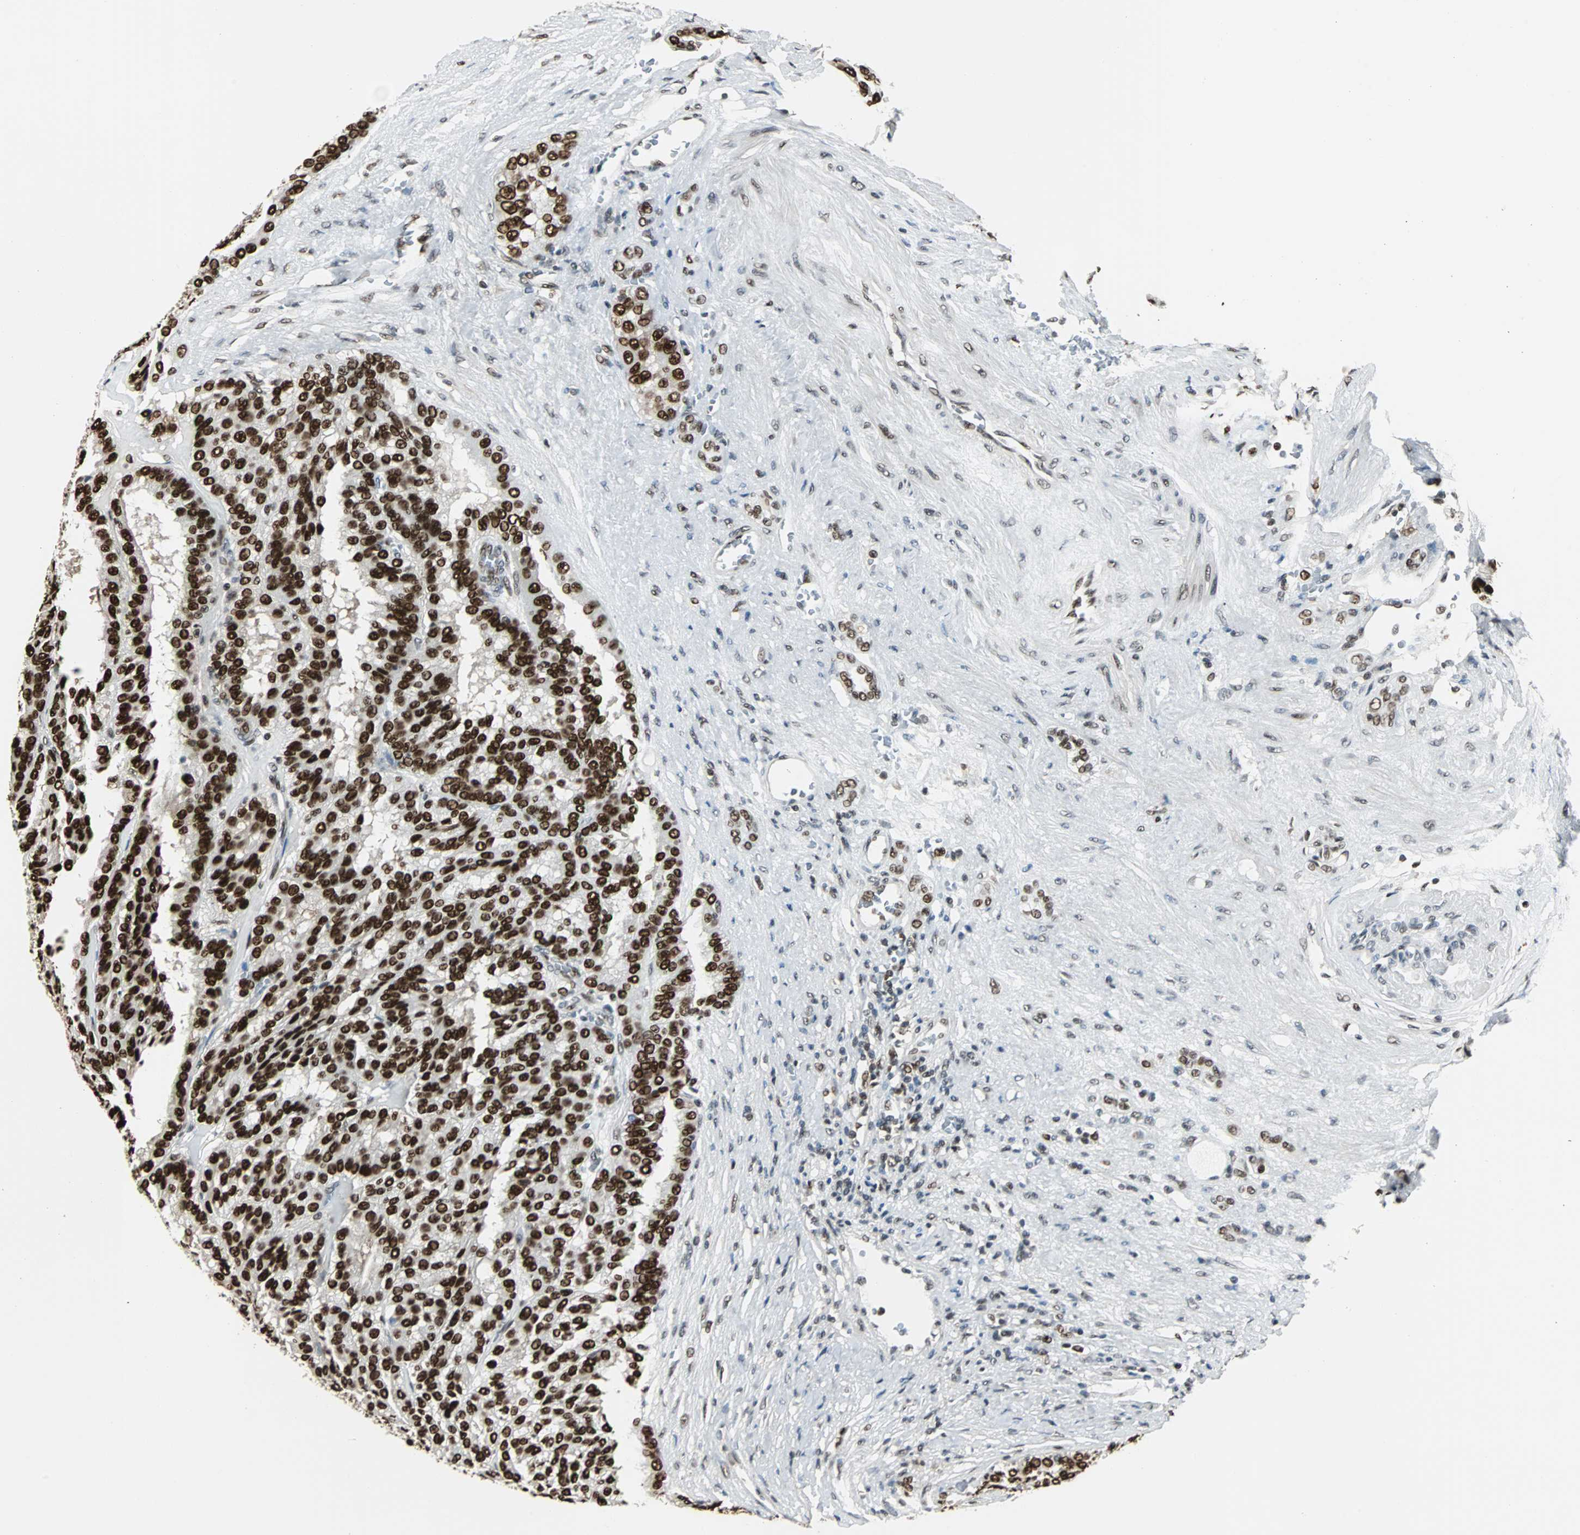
{"staining": {"intensity": "strong", "quantity": ">75%", "location": "nuclear"}, "tissue": "renal cancer", "cell_type": "Tumor cells", "image_type": "cancer", "snomed": [{"axis": "morphology", "description": "Adenocarcinoma, NOS"}, {"axis": "topography", "description": "Kidney"}], "caption": "Renal adenocarcinoma stained with a protein marker demonstrates strong staining in tumor cells.", "gene": "XRCC4", "patient": {"sex": "male", "age": 46}}